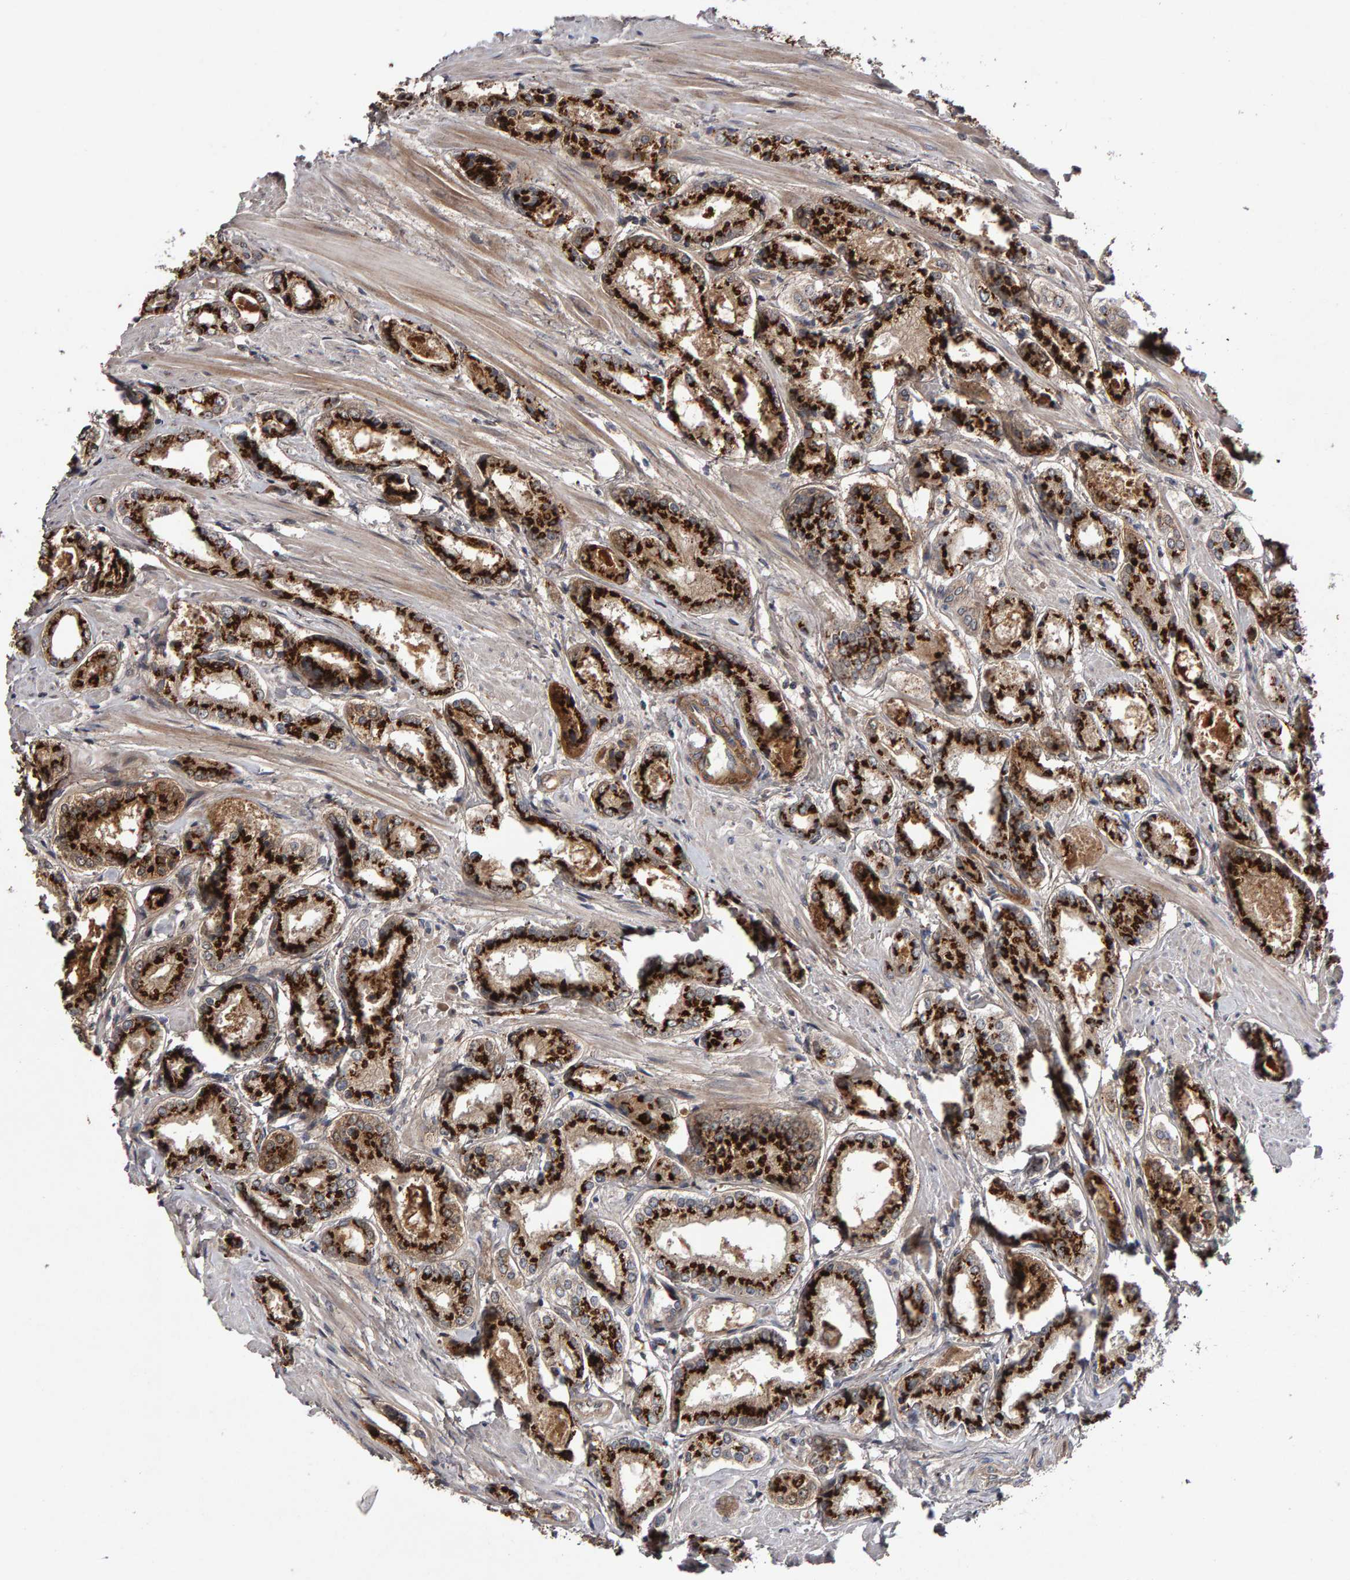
{"staining": {"intensity": "strong", "quantity": ">75%", "location": "cytoplasmic/membranous"}, "tissue": "prostate cancer", "cell_type": "Tumor cells", "image_type": "cancer", "snomed": [{"axis": "morphology", "description": "Adenocarcinoma, Low grade"}, {"axis": "topography", "description": "Prostate"}], "caption": "Prostate cancer (low-grade adenocarcinoma) was stained to show a protein in brown. There is high levels of strong cytoplasmic/membranous expression in about >75% of tumor cells. The protein is shown in brown color, while the nuclei are stained blue.", "gene": "CANT1", "patient": {"sex": "male", "age": 62}}